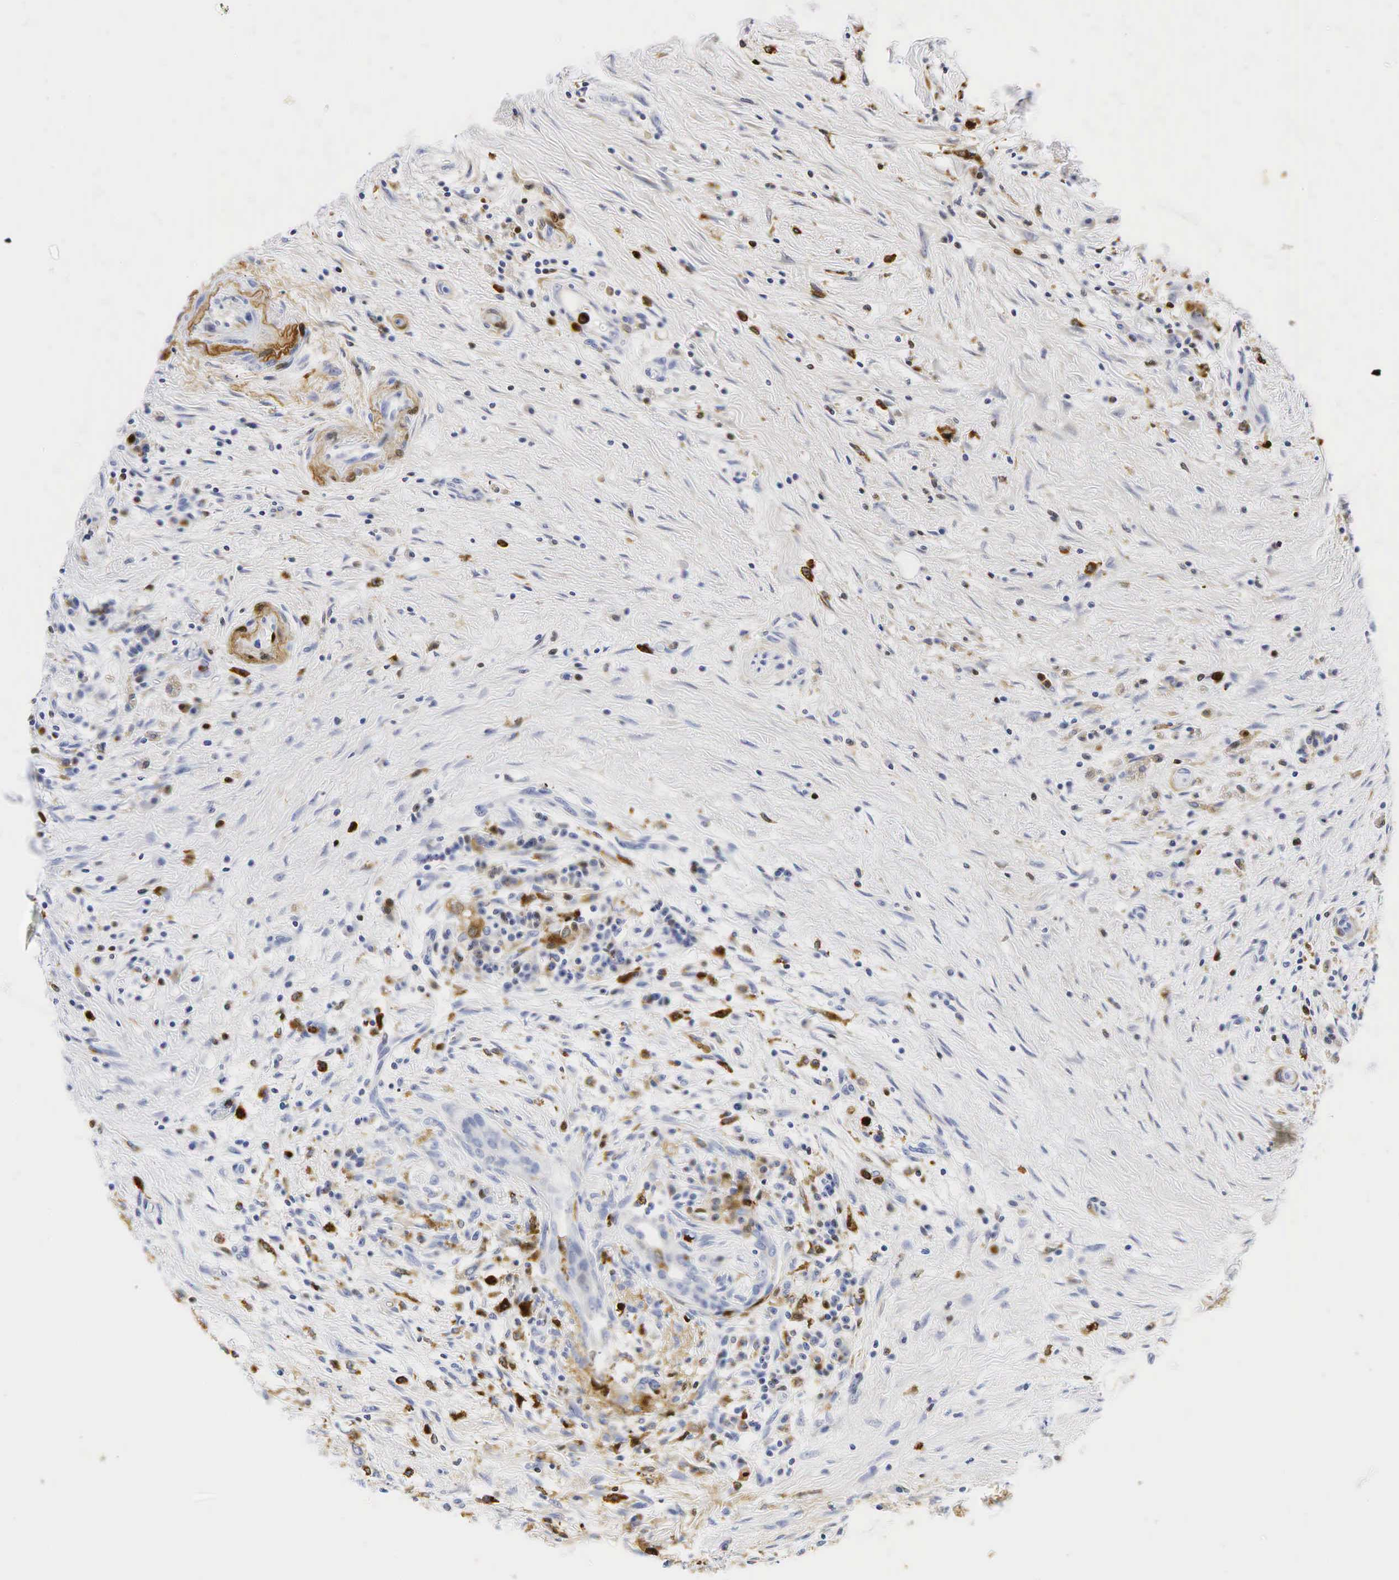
{"staining": {"intensity": "weak", "quantity": "<25%", "location": "cytoplasmic/membranous"}, "tissue": "pancreas", "cell_type": "Exocrine glandular cells", "image_type": "normal", "snomed": [{"axis": "morphology", "description": "Normal tissue, NOS"}, {"axis": "topography", "description": "Pancreas"}], "caption": "High magnification brightfield microscopy of unremarkable pancreas stained with DAB (3,3'-diaminobenzidine) (brown) and counterstained with hematoxylin (blue): exocrine glandular cells show no significant expression. (DAB (3,3'-diaminobenzidine) IHC with hematoxylin counter stain).", "gene": "LYZ", "patient": {"sex": "male", "age": 73}}